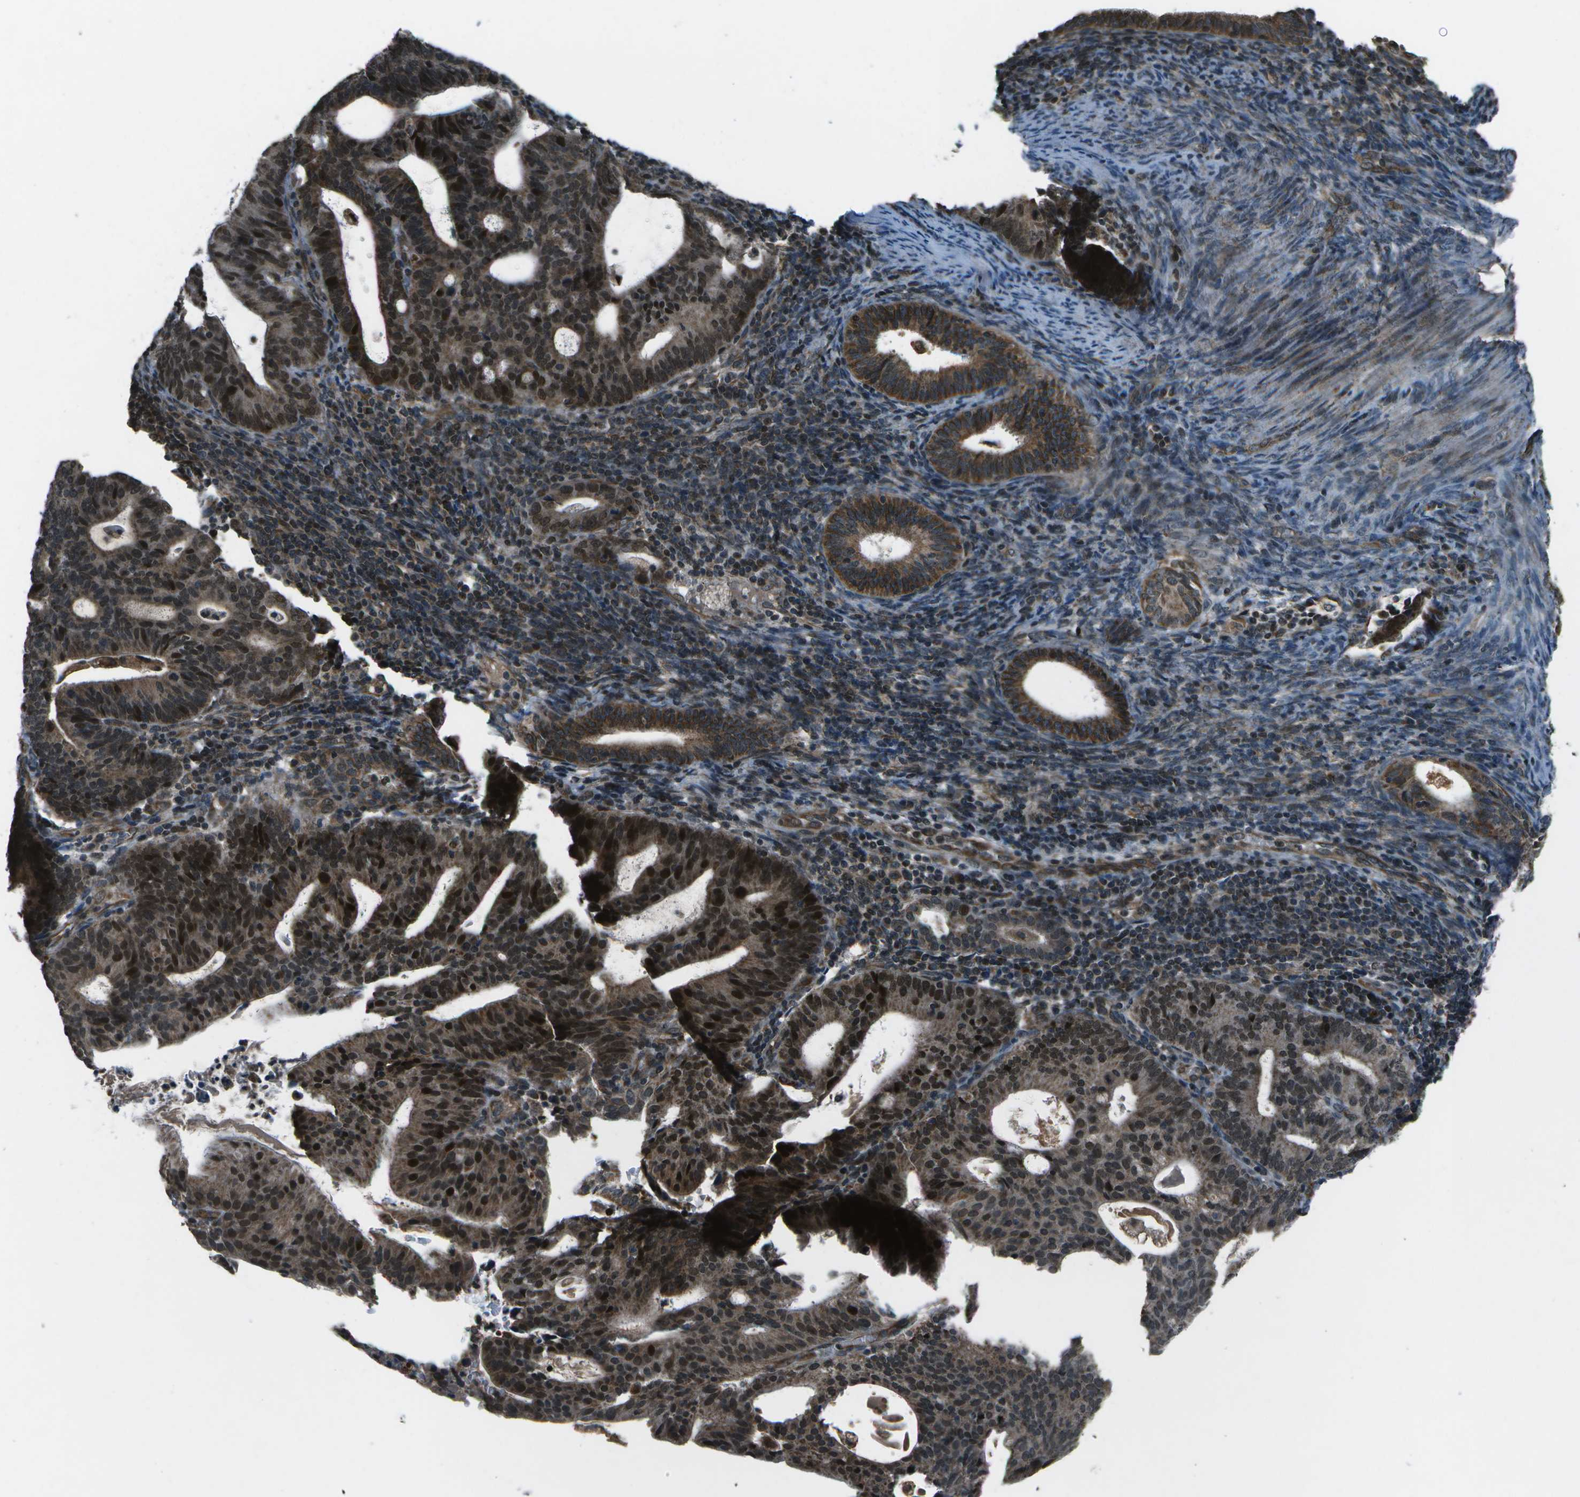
{"staining": {"intensity": "strong", "quantity": ">75%", "location": "cytoplasmic/membranous,nuclear"}, "tissue": "endometrial cancer", "cell_type": "Tumor cells", "image_type": "cancer", "snomed": [{"axis": "morphology", "description": "Adenocarcinoma, NOS"}, {"axis": "topography", "description": "Uterus"}], "caption": "Adenocarcinoma (endometrial) stained with immunohistochemistry reveals strong cytoplasmic/membranous and nuclear expression in about >75% of tumor cells. Nuclei are stained in blue.", "gene": "EIF2AK1", "patient": {"sex": "female", "age": 83}}